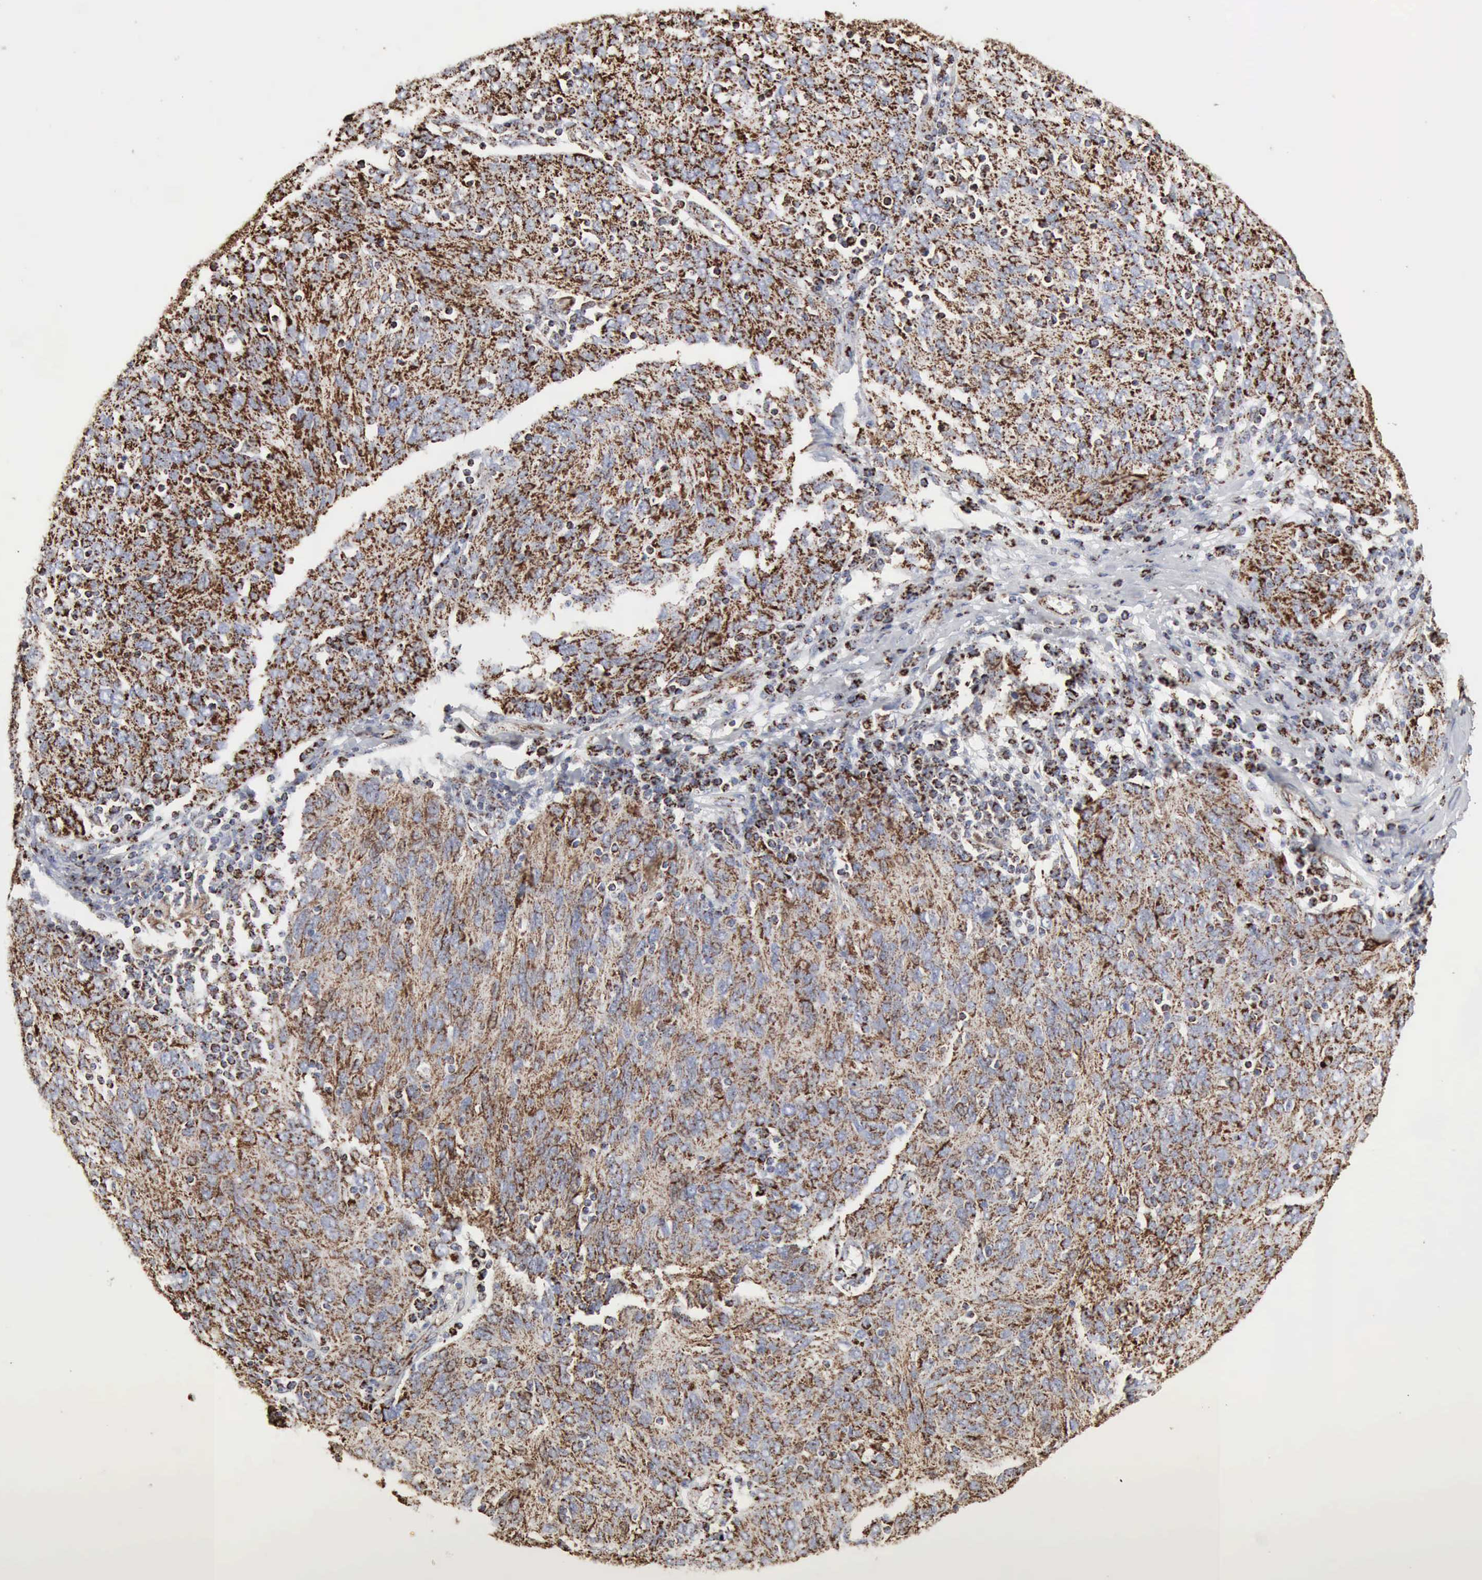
{"staining": {"intensity": "strong", "quantity": ">75%", "location": "cytoplasmic/membranous"}, "tissue": "ovarian cancer", "cell_type": "Tumor cells", "image_type": "cancer", "snomed": [{"axis": "morphology", "description": "Carcinoma, endometroid"}, {"axis": "topography", "description": "Ovary"}], "caption": "Immunohistochemistry (DAB (3,3'-diaminobenzidine)) staining of human endometroid carcinoma (ovarian) reveals strong cytoplasmic/membranous protein staining in about >75% of tumor cells.", "gene": "ACO2", "patient": {"sex": "female", "age": 50}}